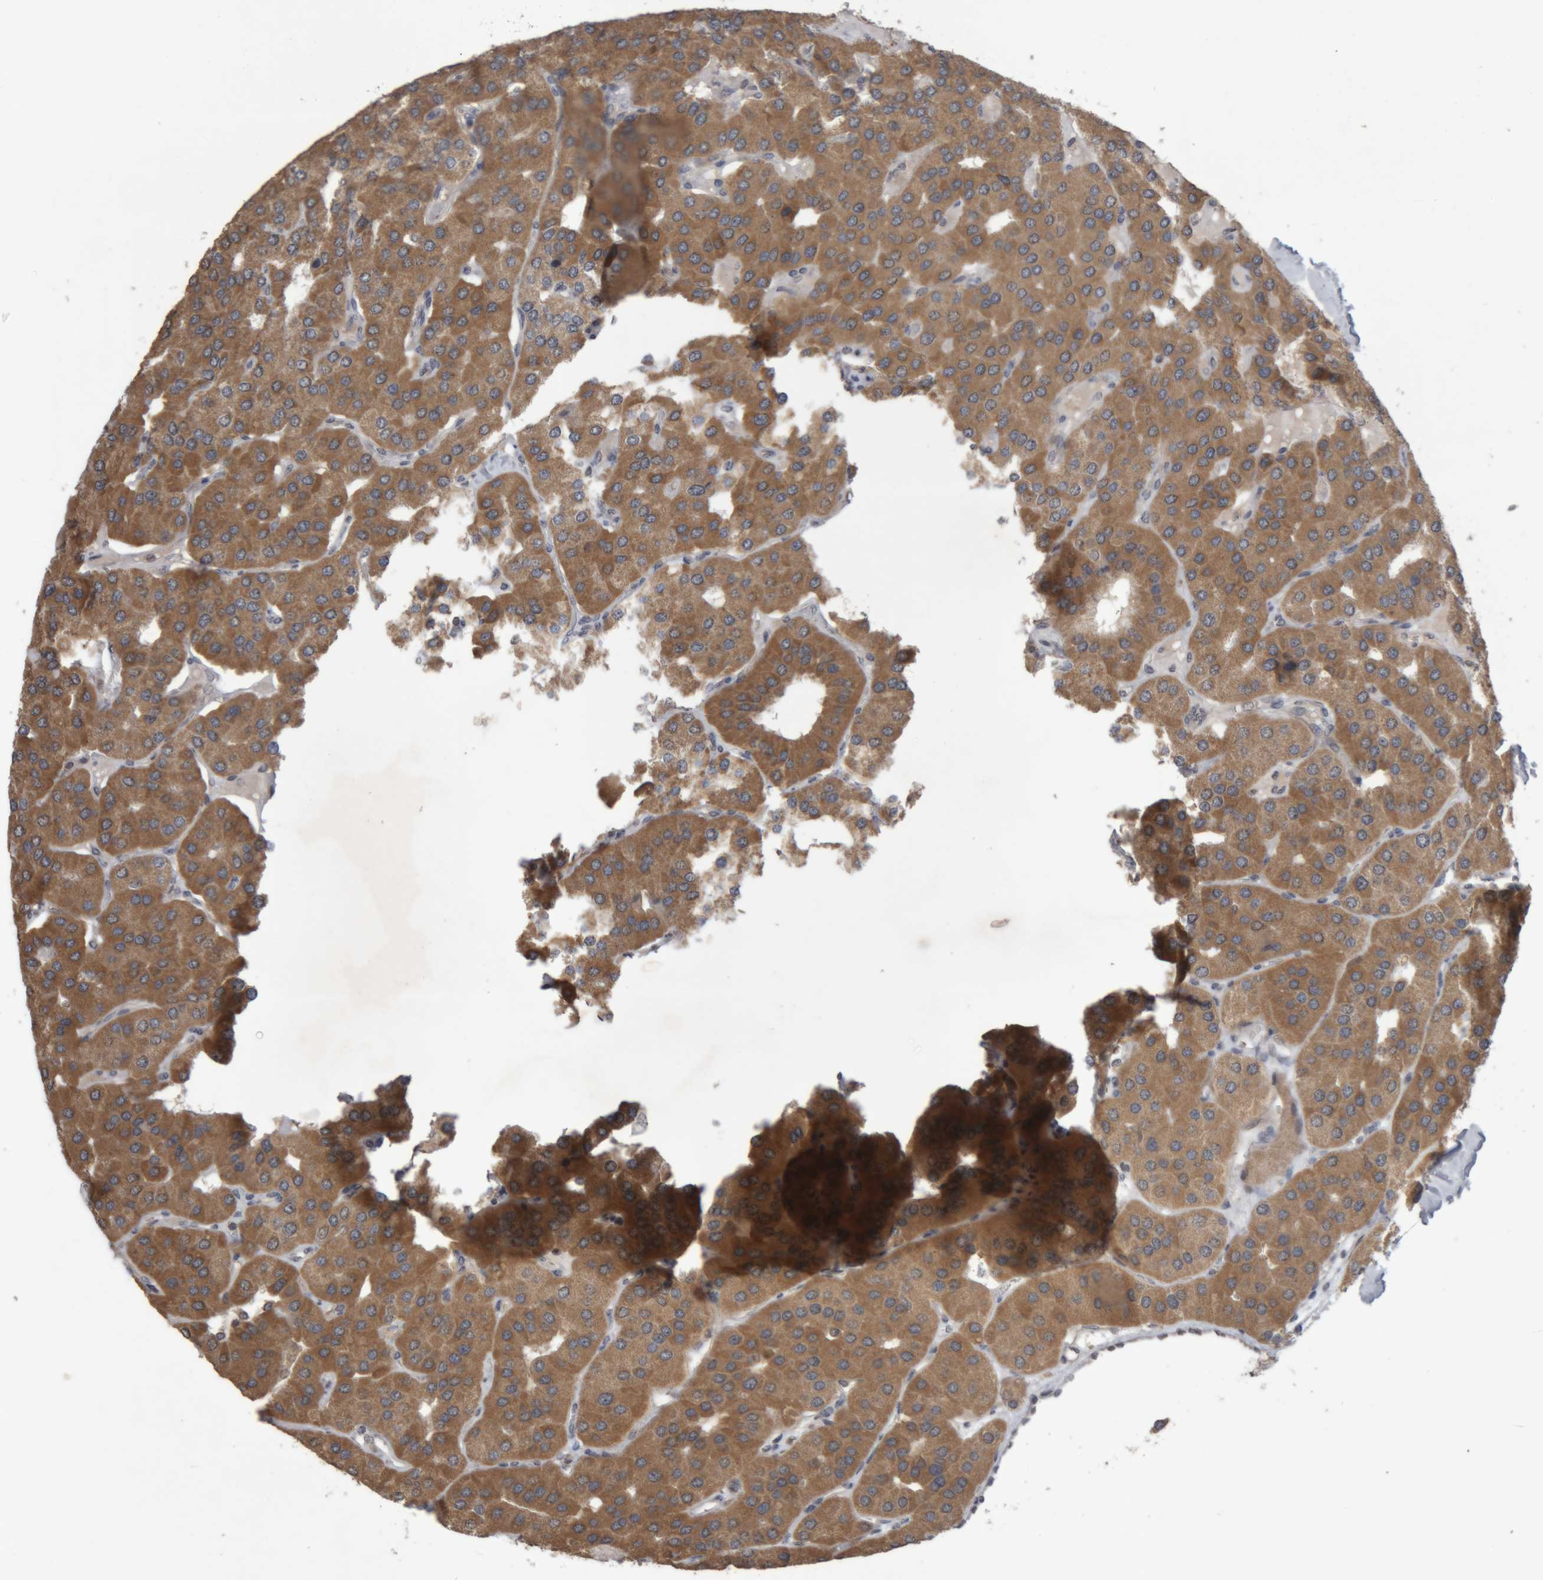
{"staining": {"intensity": "moderate", "quantity": ">75%", "location": "cytoplasmic/membranous,nuclear"}, "tissue": "parathyroid gland", "cell_type": "Glandular cells", "image_type": "normal", "snomed": [{"axis": "morphology", "description": "Normal tissue, NOS"}, {"axis": "morphology", "description": "Adenoma, NOS"}, {"axis": "topography", "description": "Parathyroid gland"}], "caption": "This is a micrograph of IHC staining of unremarkable parathyroid gland, which shows moderate staining in the cytoplasmic/membranous,nuclear of glandular cells.", "gene": "NFATC2", "patient": {"sex": "female", "age": 86}}